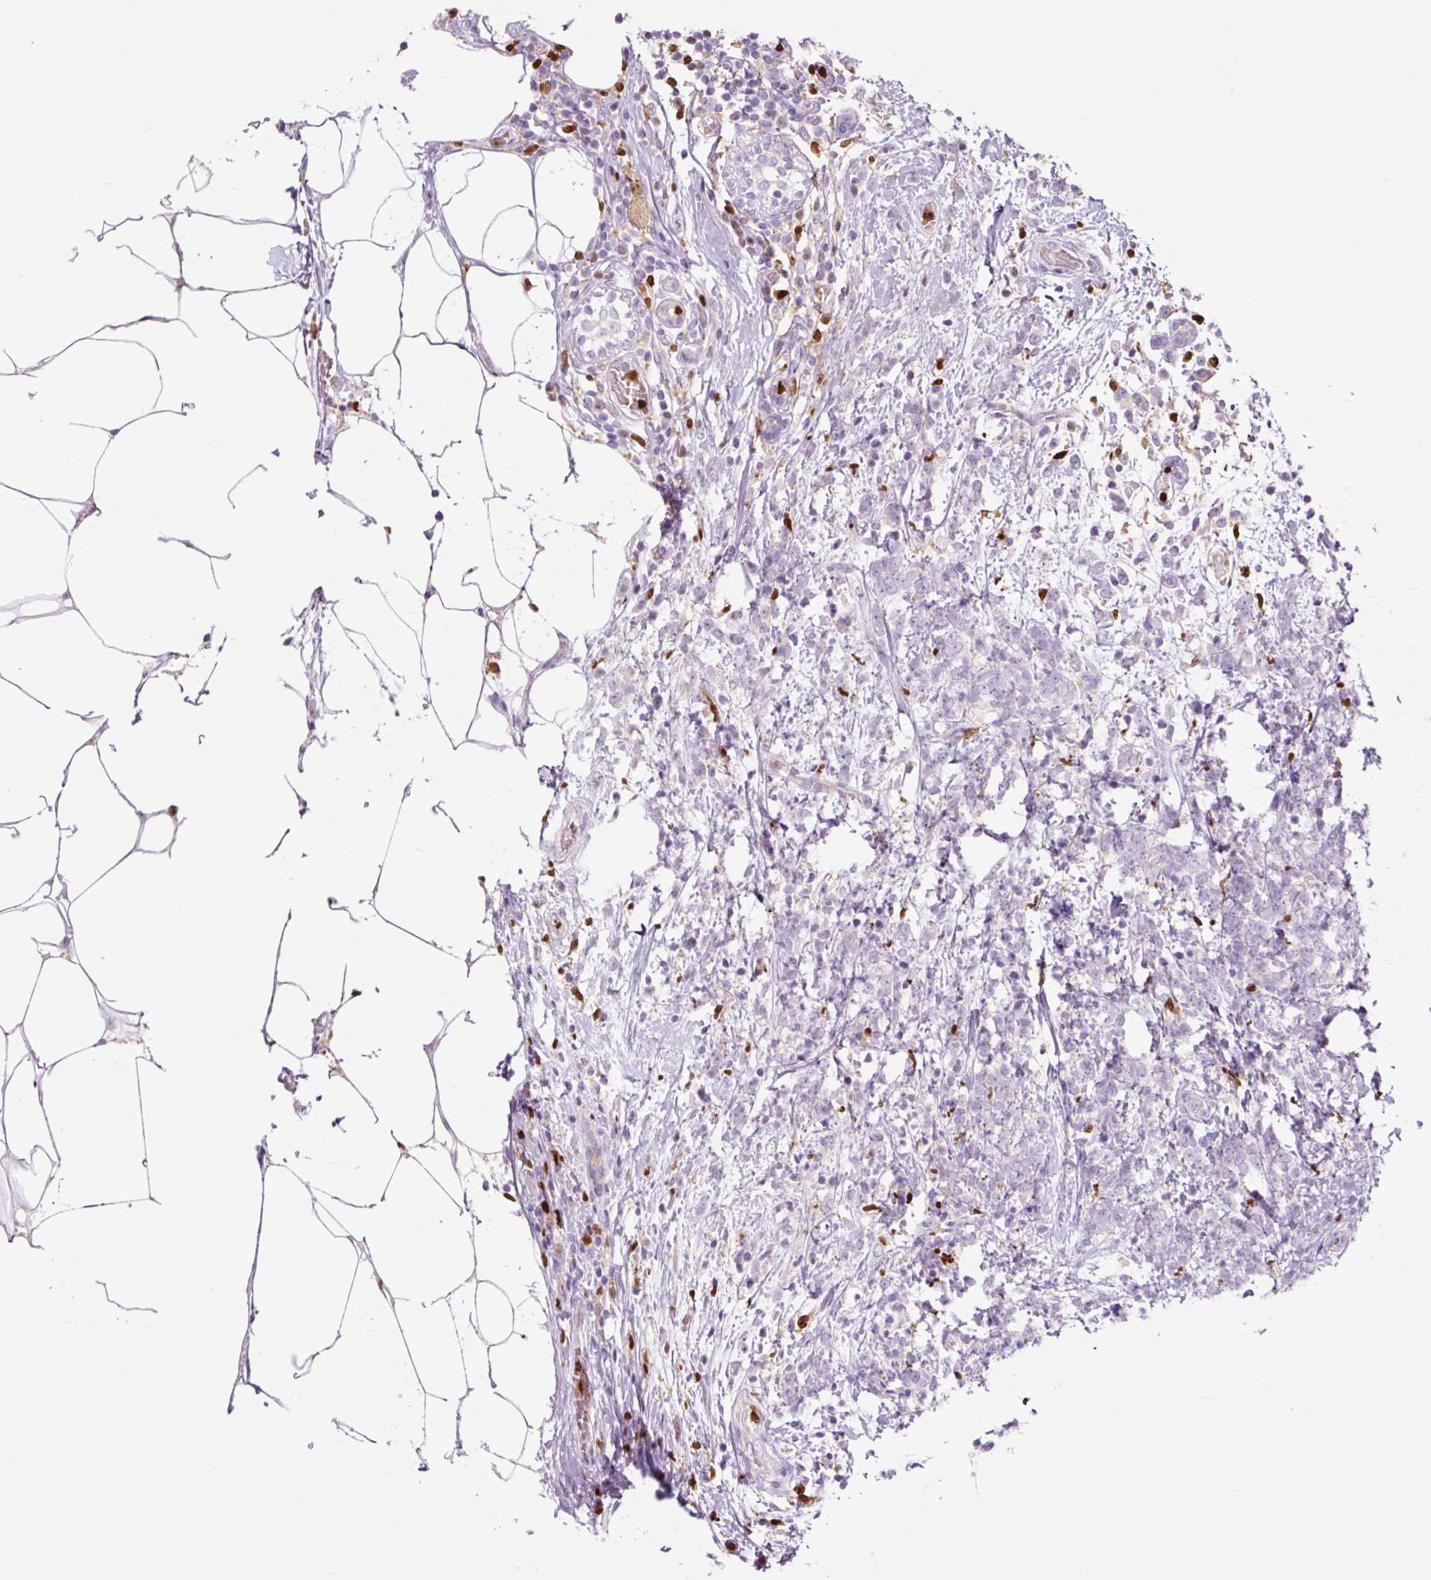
{"staining": {"intensity": "negative", "quantity": "none", "location": "none"}, "tissue": "breast cancer", "cell_type": "Tumor cells", "image_type": "cancer", "snomed": [{"axis": "morphology", "description": "Lobular carcinoma"}, {"axis": "topography", "description": "Breast"}], "caption": "Tumor cells are negative for protein expression in human breast cancer (lobular carcinoma). (DAB IHC, high magnification).", "gene": "SPI1", "patient": {"sex": "female", "age": 58}}